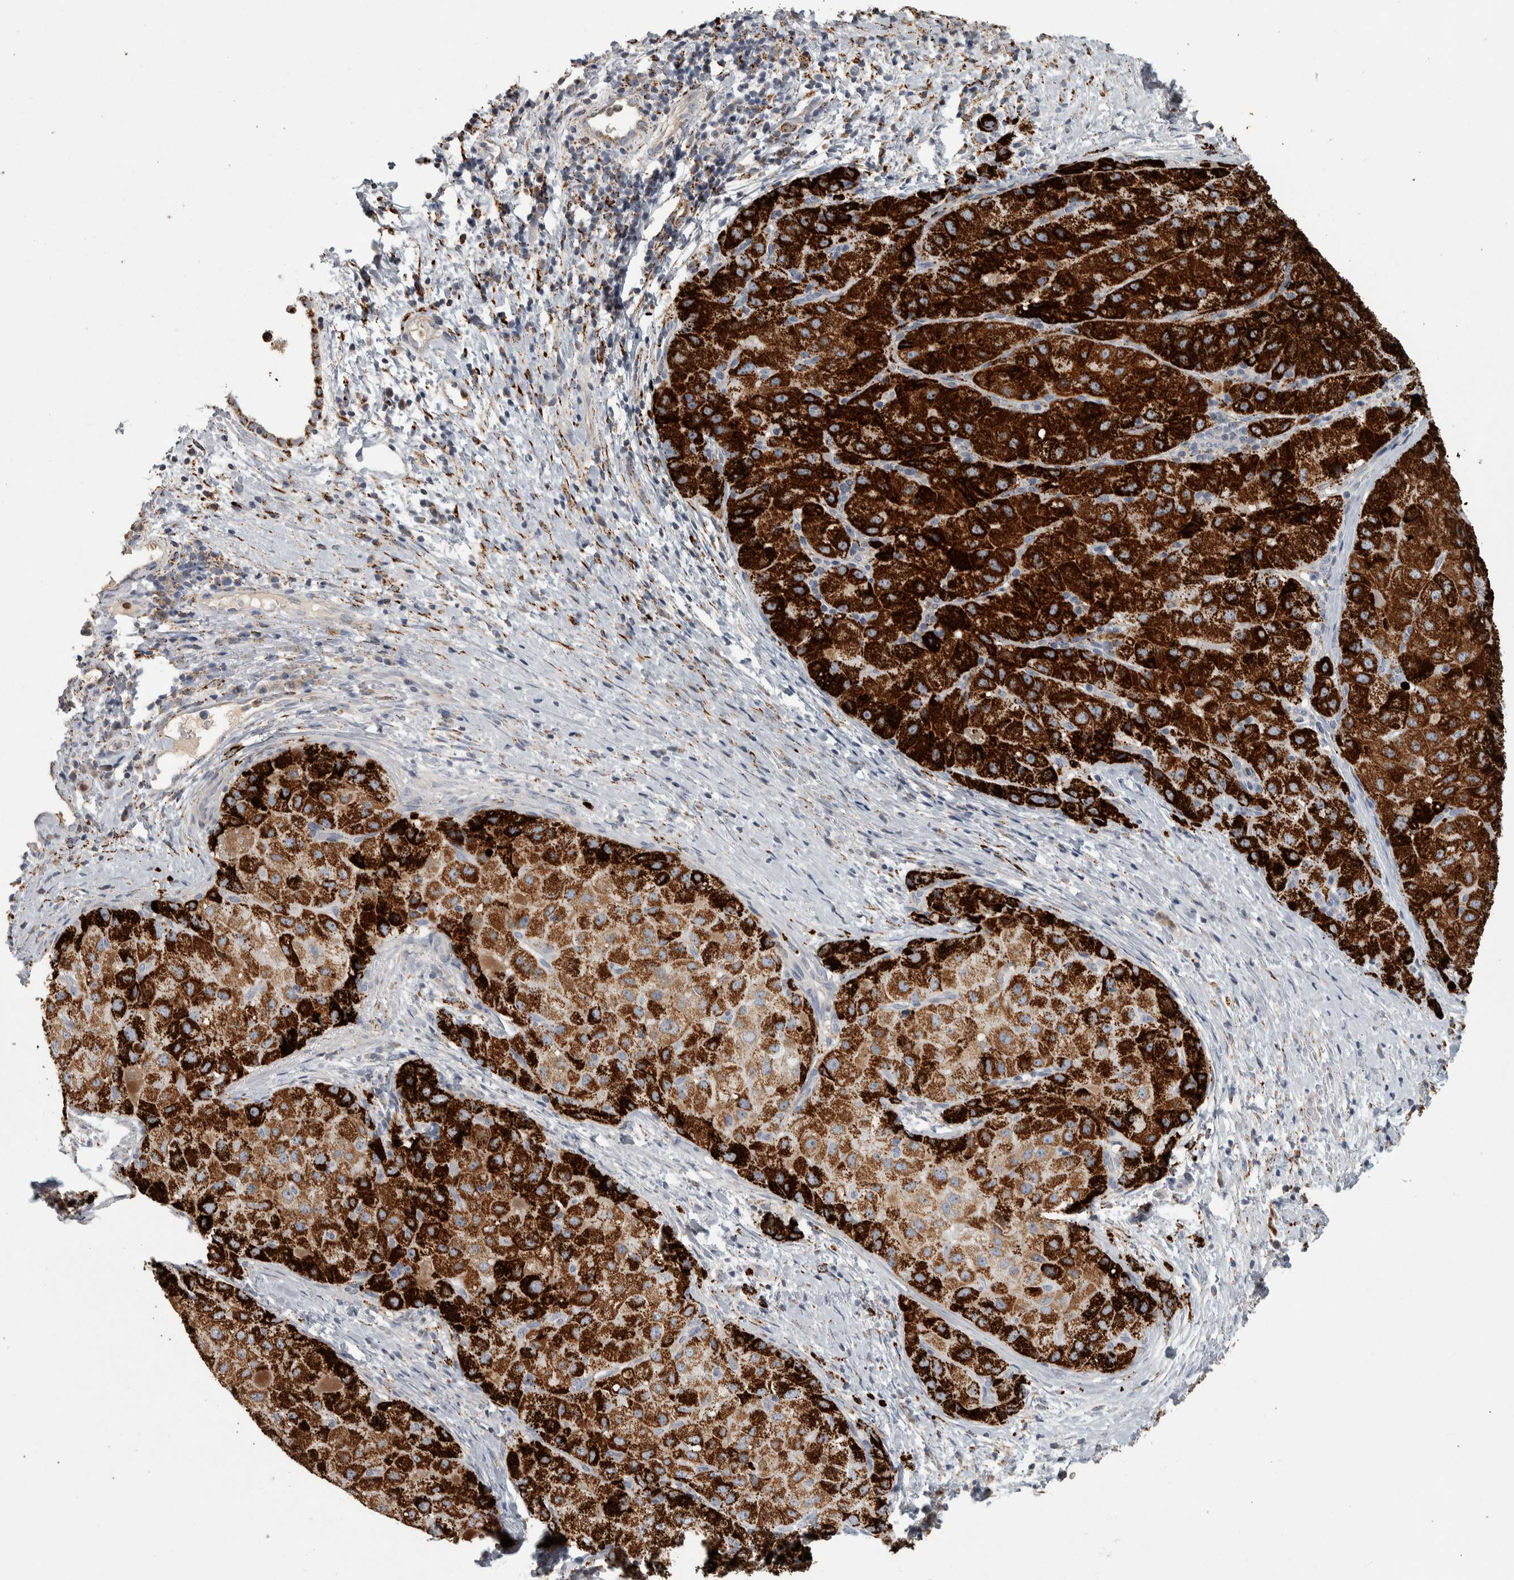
{"staining": {"intensity": "strong", "quantity": ">75%", "location": "cytoplasmic/membranous"}, "tissue": "liver cancer", "cell_type": "Tumor cells", "image_type": "cancer", "snomed": [{"axis": "morphology", "description": "Carcinoma, Hepatocellular, NOS"}, {"axis": "topography", "description": "Liver"}], "caption": "Immunohistochemical staining of human liver cancer (hepatocellular carcinoma) exhibits high levels of strong cytoplasmic/membranous protein staining in approximately >75% of tumor cells.", "gene": "FAM78A", "patient": {"sex": "male", "age": 80}}